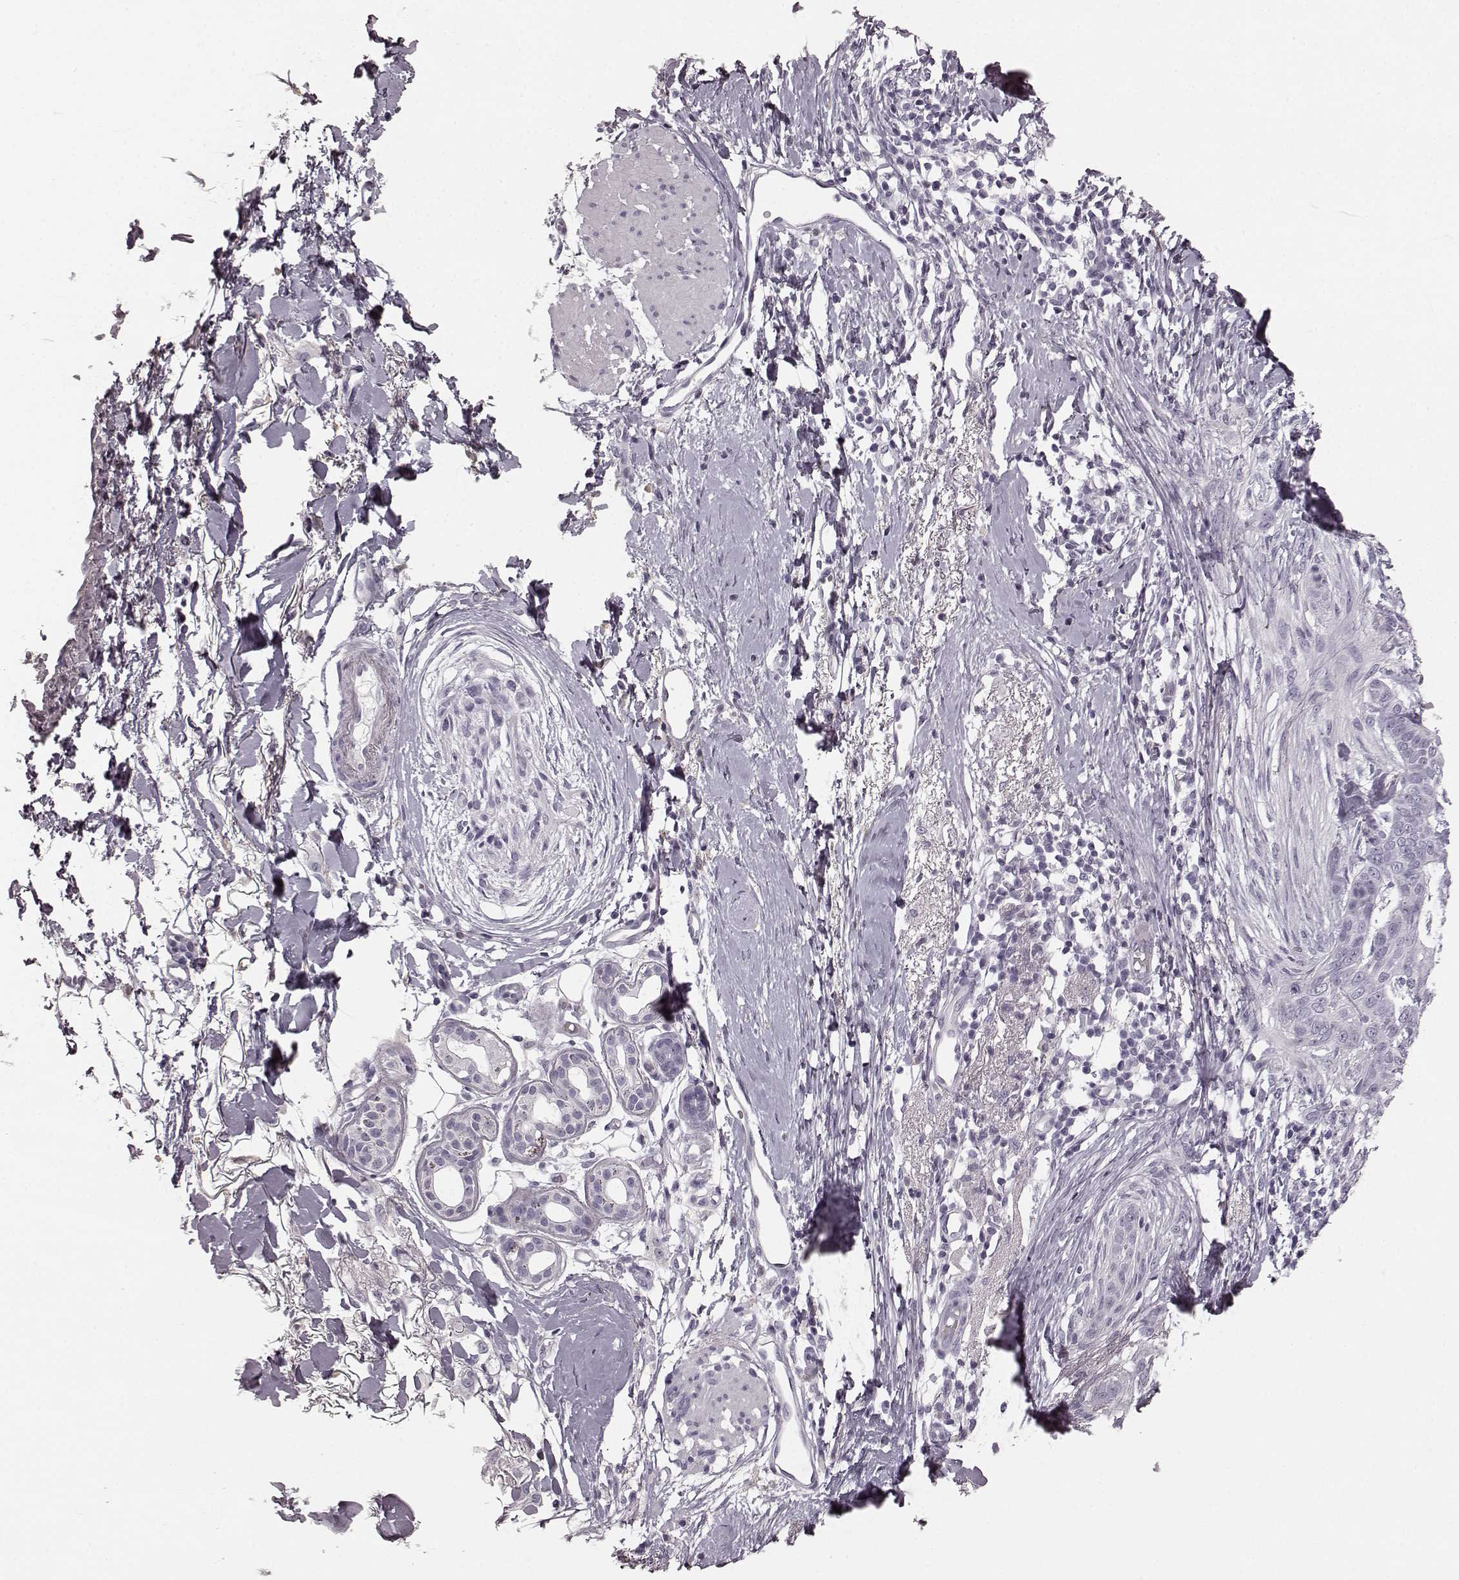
{"staining": {"intensity": "negative", "quantity": "none", "location": "none"}, "tissue": "skin cancer", "cell_type": "Tumor cells", "image_type": "cancer", "snomed": [{"axis": "morphology", "description": "Normal tissue, NOS"}, {"axis": "morphology", "description": "Basal cell carcinoma"}, {"axis": "topography", "description": "Skin"}], "caption": "An immunohistochemistry (IHC) micrograph of skin cancer is shown. There is no staining in tumor cells of skin cancer. (Stains: DAB (3,3'-diaminobenzidine) immunohistochemistry (IHC) with hematoxylin counter stain, Microscopy: brightfield microscopy at high magnification).", "gene": "TMPRSS15", "patient": {"sex": "male", "age": 84}}